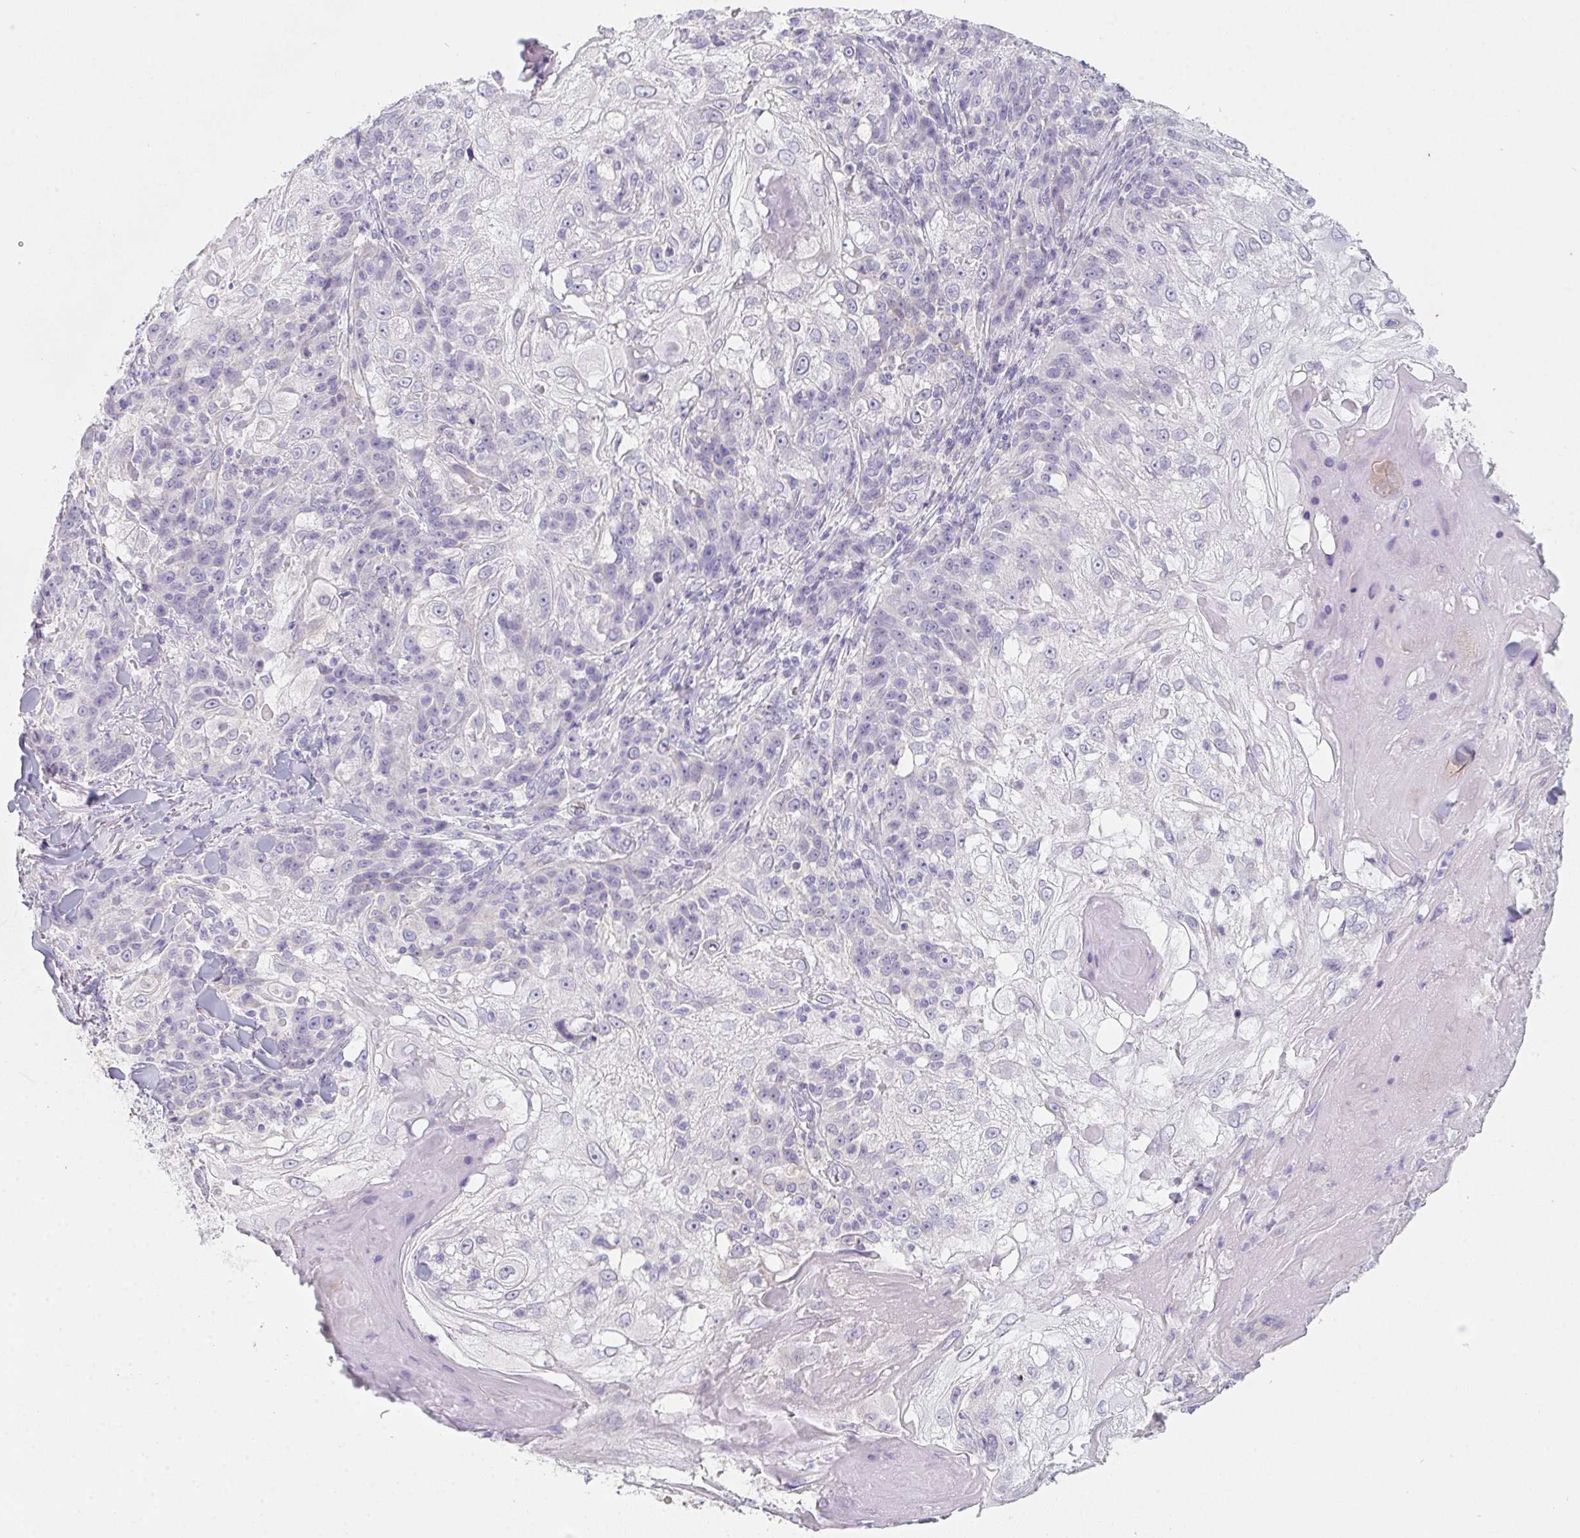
{"staining": {"intensity": "negative", "quantity": "none", "location": "none"}, "tissue": "skin cancer", "cell_type": "Tumor cells", "image_type": "cancer", "snomed": [{"axis": "morphology", "description": "Normal tissue, NOS"}, {"axis": "morphology", "description": "Squamous cell carcinoma, NOS"}, {"axis": "topography", "description": "Skin"}], "caption": "This histopathology image is of squamous cell carcinoma (skin) stained with immunohistochemistry to label a protein in brown with the nuclei are counter-stained blue. There is no positivity in tumor cells.", "gene": "DCD", "patient": {"sex": "female", "age": 83}}